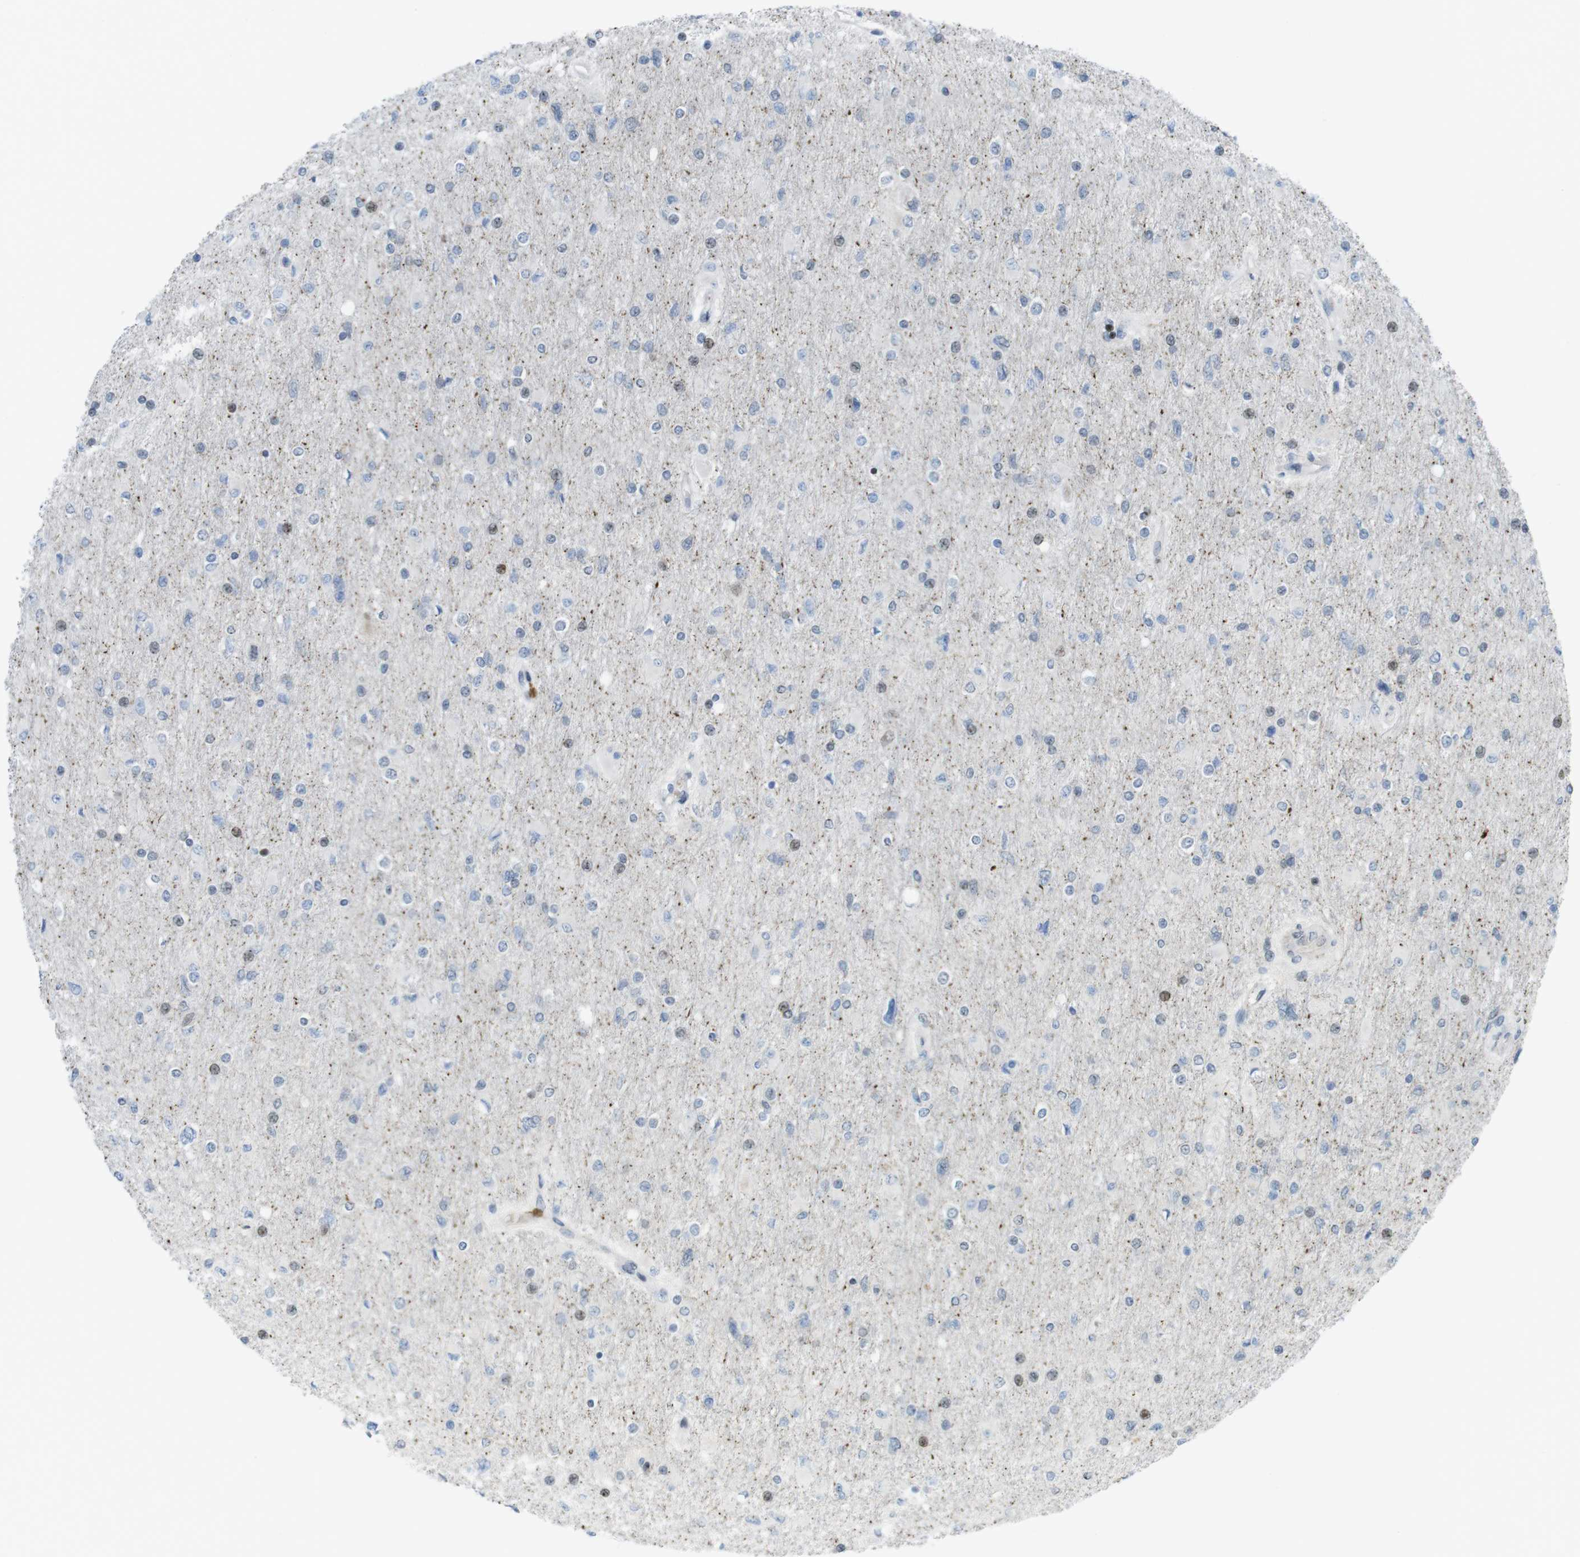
{"staining": {"intensity": "moderate", "quantity": "<25%", "location": "nuclear"}, "tissue": "glioma", "cell_type": "Tumor cells", "image_type": "cancer", "snomed": [{"axis": "morphology", "description": "Glioma, malignant, High grade"}, {"axis": "topography", "description": "Cerebral cortex"}], "caption": "Moderate nuclear expression for a protein is appreciated in approximately <25% of tumor cells of glioma using immunohistochemistry.", "gene": "UBB", "patient": {"sex": "female", "age": 36}}